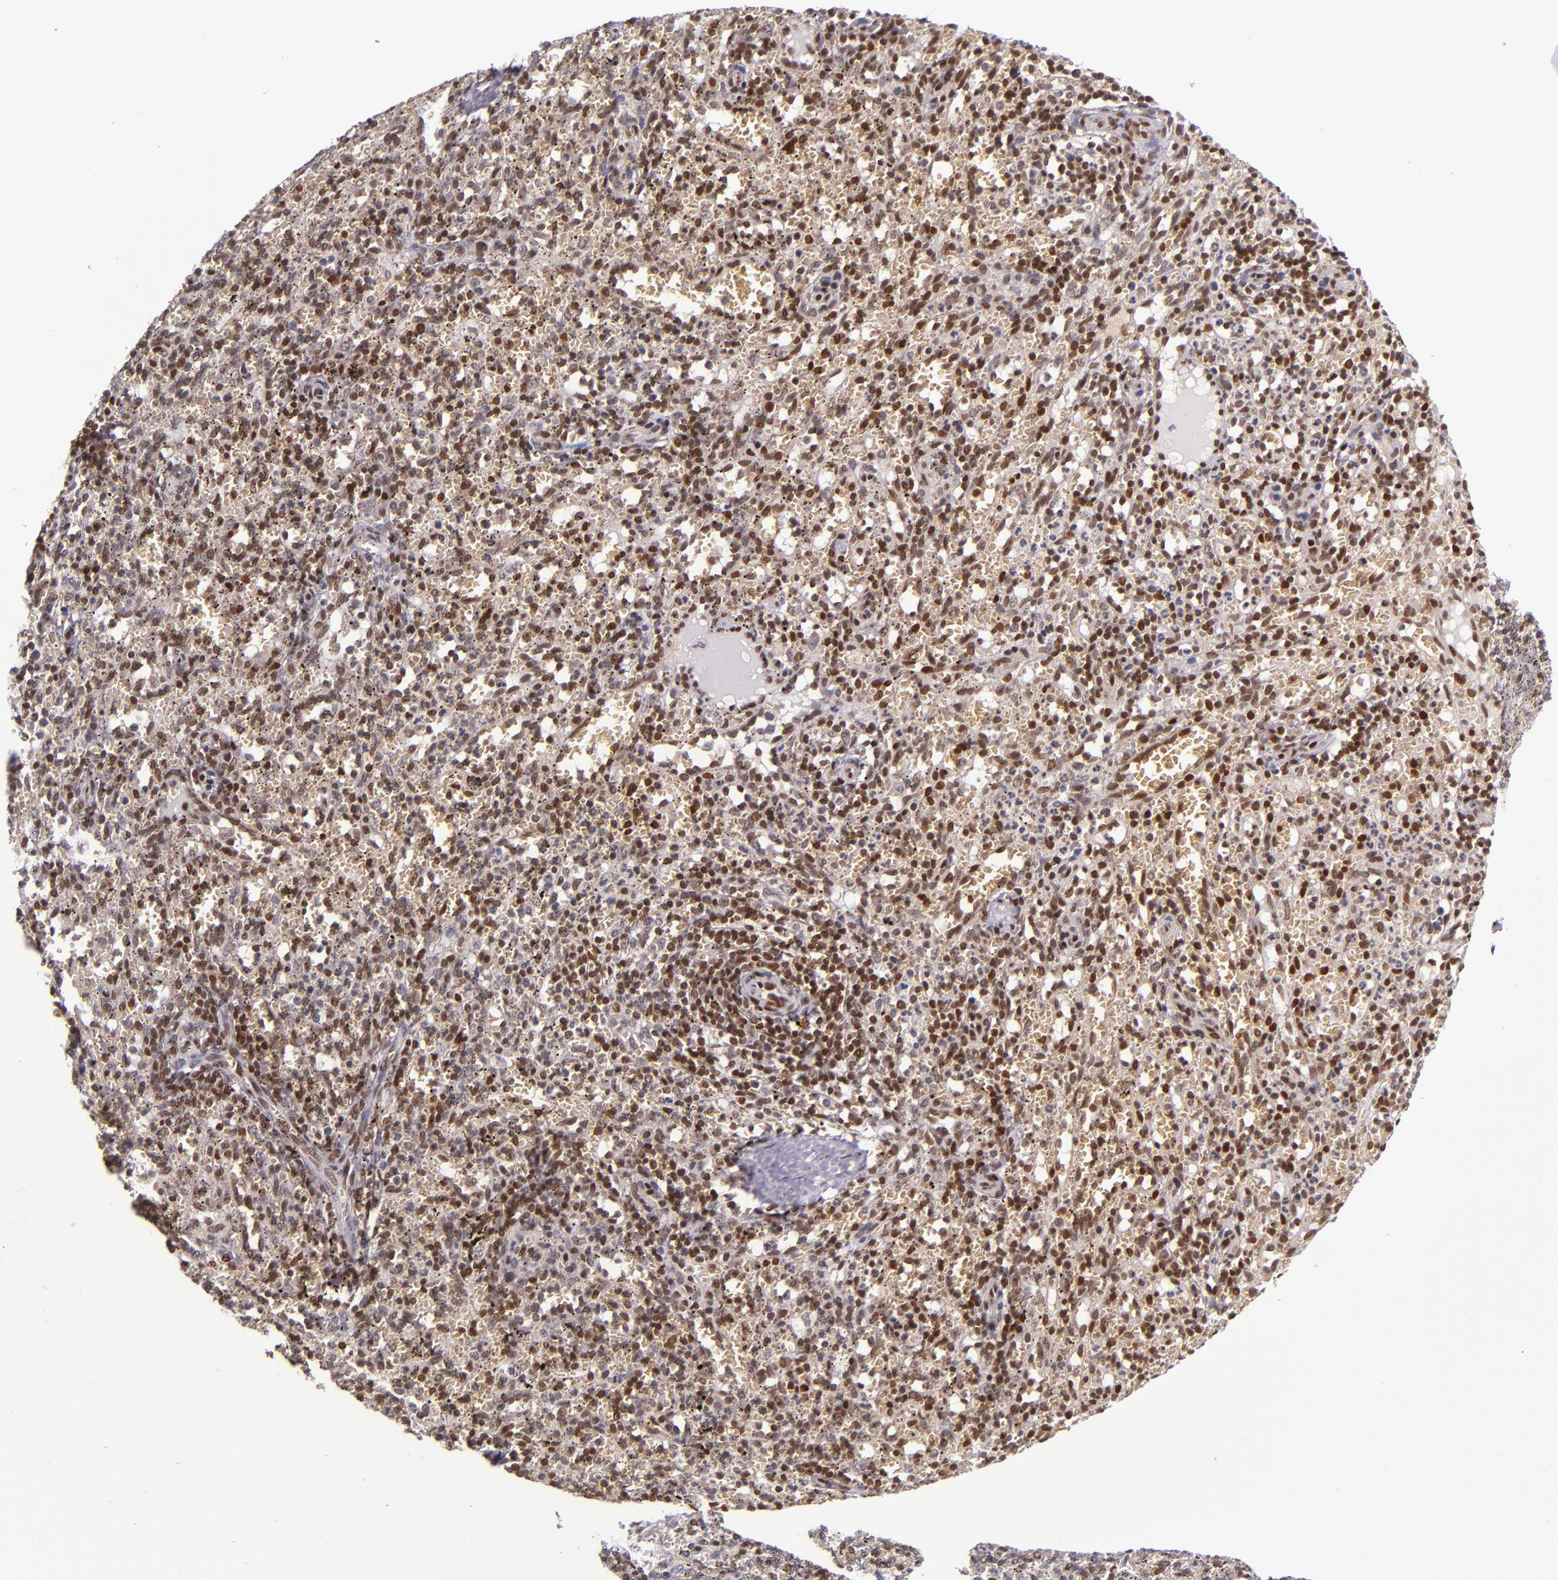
{"staining": {"intensity": "moderate", "quantity": "<25%", "location": "nuclear"}, "tissue": "spleen", "cell_type": "Cells in red pulp", "image_type": "normal", "snomed": [{"axis": "morphology", "description": "Normal tissue, NOS"}, {"axis": "topography", "description": "Spleen"}], "caption": "A high-resolution image shows IHC staining of benign spleen, which exhibits moderate nuclear staining in about <25% of cells in red pulp.", "gene": "MGMT", "patient": {"sex": "female", "age": 10}}